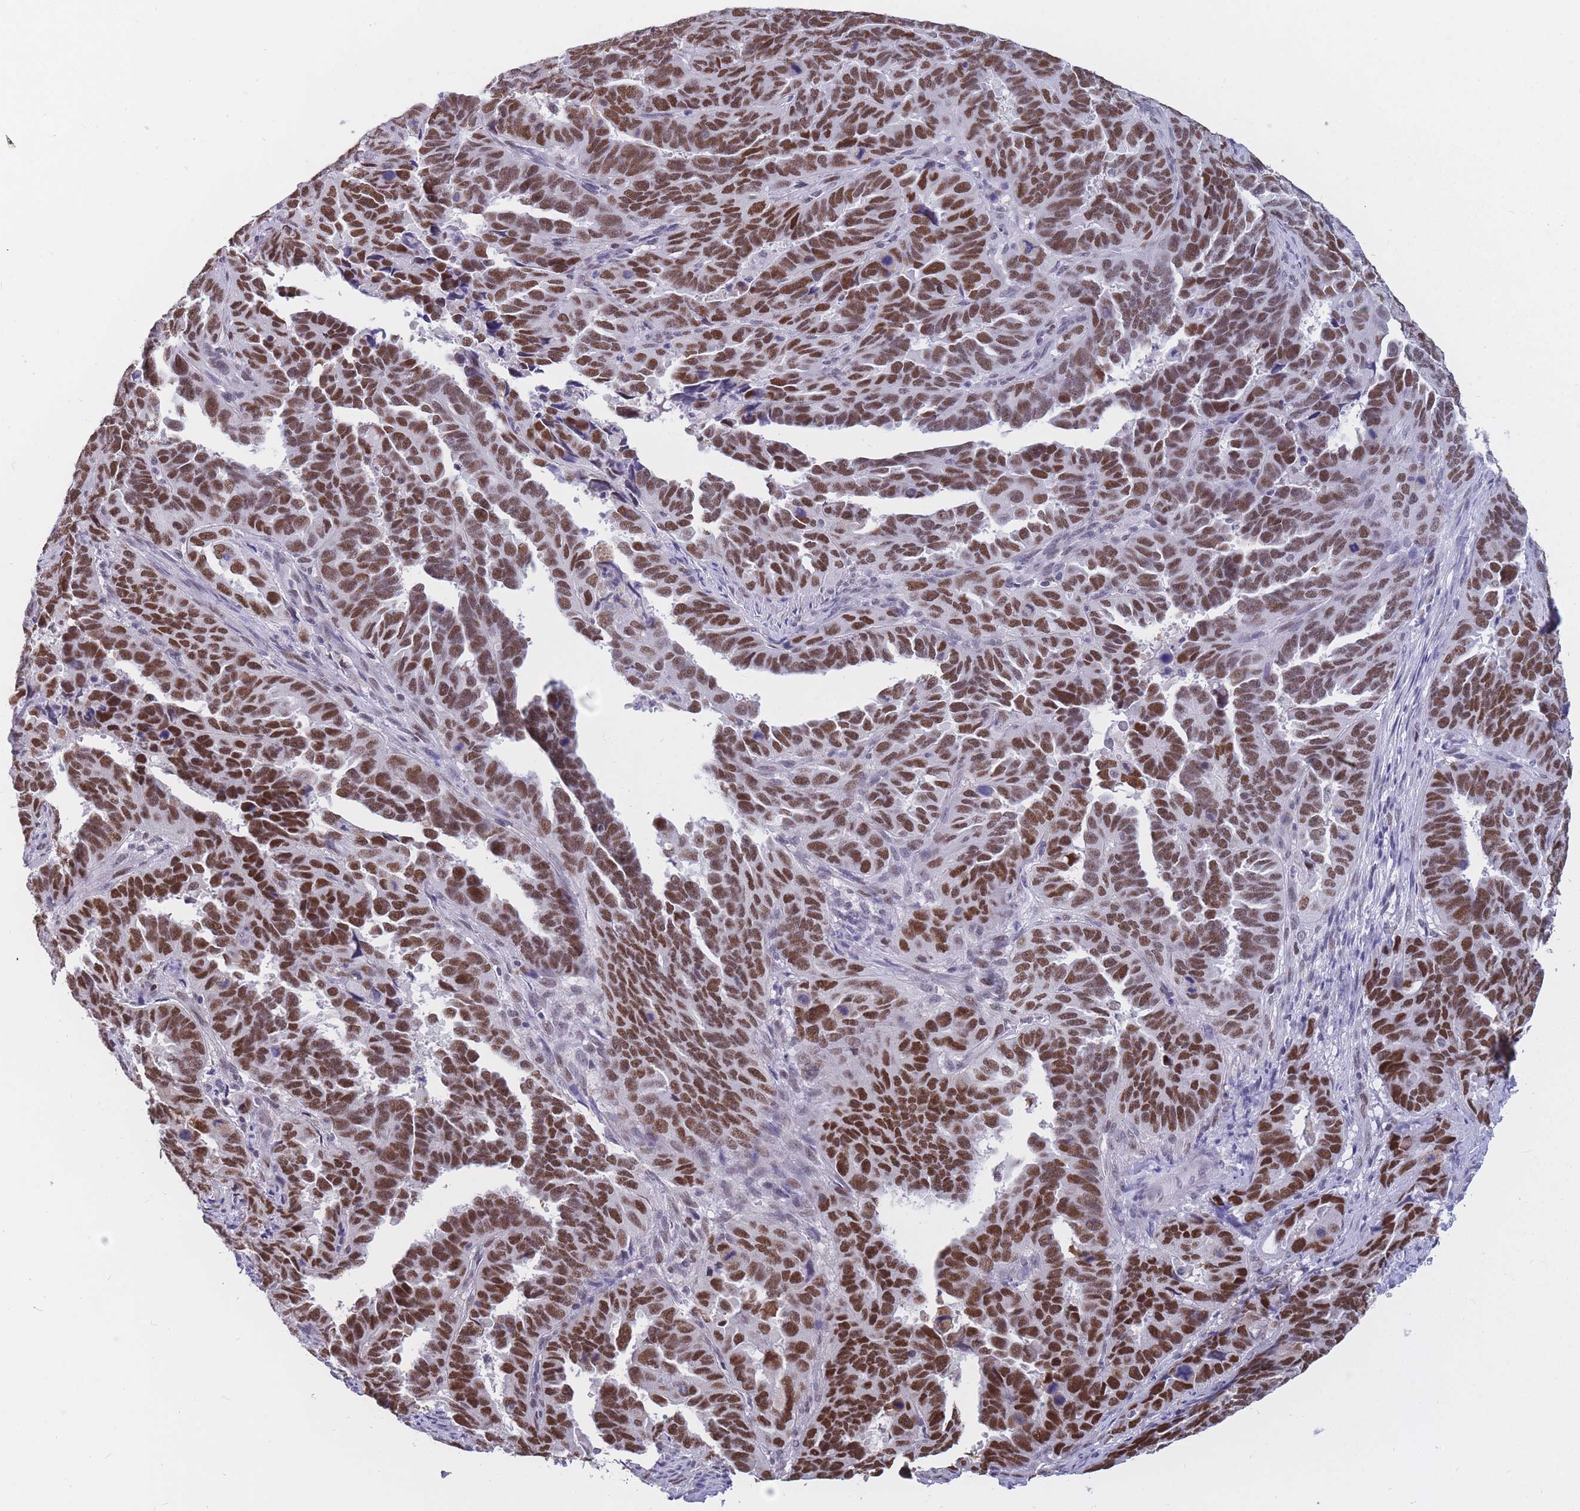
{"staining": {"intensity": "moderate", "quantity": ">75%", "location": "nuclear"}, "tissue": "endometrial cancer", "cell_type": "Tumor cells", "image_type": "cancer", "snomed": [{"axis": "morphology", "description": "Adenocarcinoma, NOS"}, {"axis": "topography", "description": "Endometrium"}], "caption": "Immunohistochemical staining of human endometrial adenocarcinoma reveals moderate nuclear protein staining in about >75% of tumor cells. (IHC, brightfield microscopy, high magnification).", "gene": "NASP", "patient": {"sex": "female", "age": 65}}